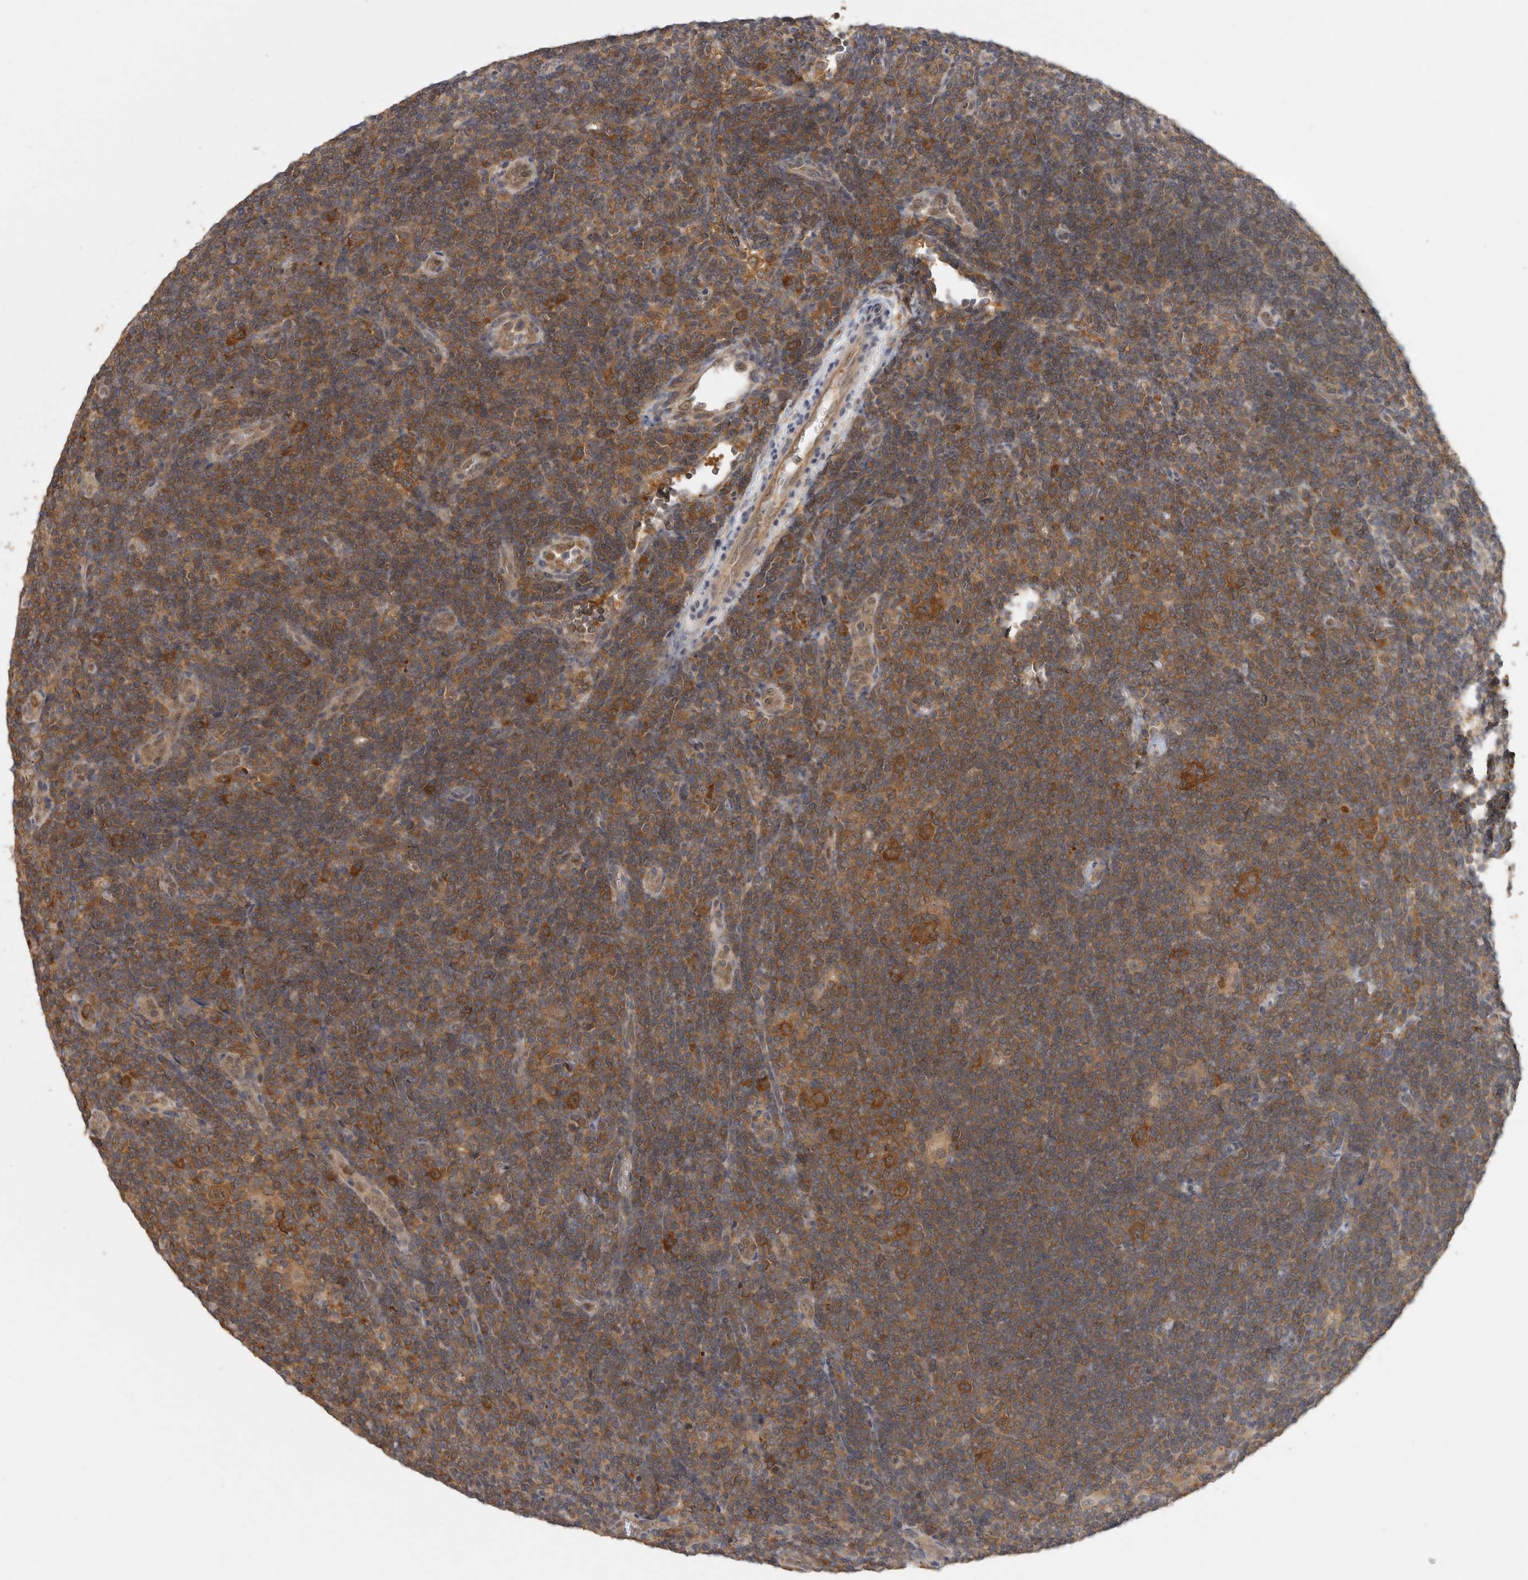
{"staining": {"intensity": "strong", "quantity": ">75%", "location": "cytoplasmic/membranous"}, "tissue": "lymphoma", "cell_type": "Tumor cells", "image_type": "cancer", "snomed": [{"axis": "morphology", "description": "Hodgkin's disease, NOS"}, {"axis": "topography", "description": "Lymph node"}], "caption": "Immunohistochemical staining of Hodgkin's disease shows strong cytoplasmic/membranous protein staining in approximately >75% of tumor cells.", "gene": "CCT8", "patient": {"sex": "female", "age": 57}}